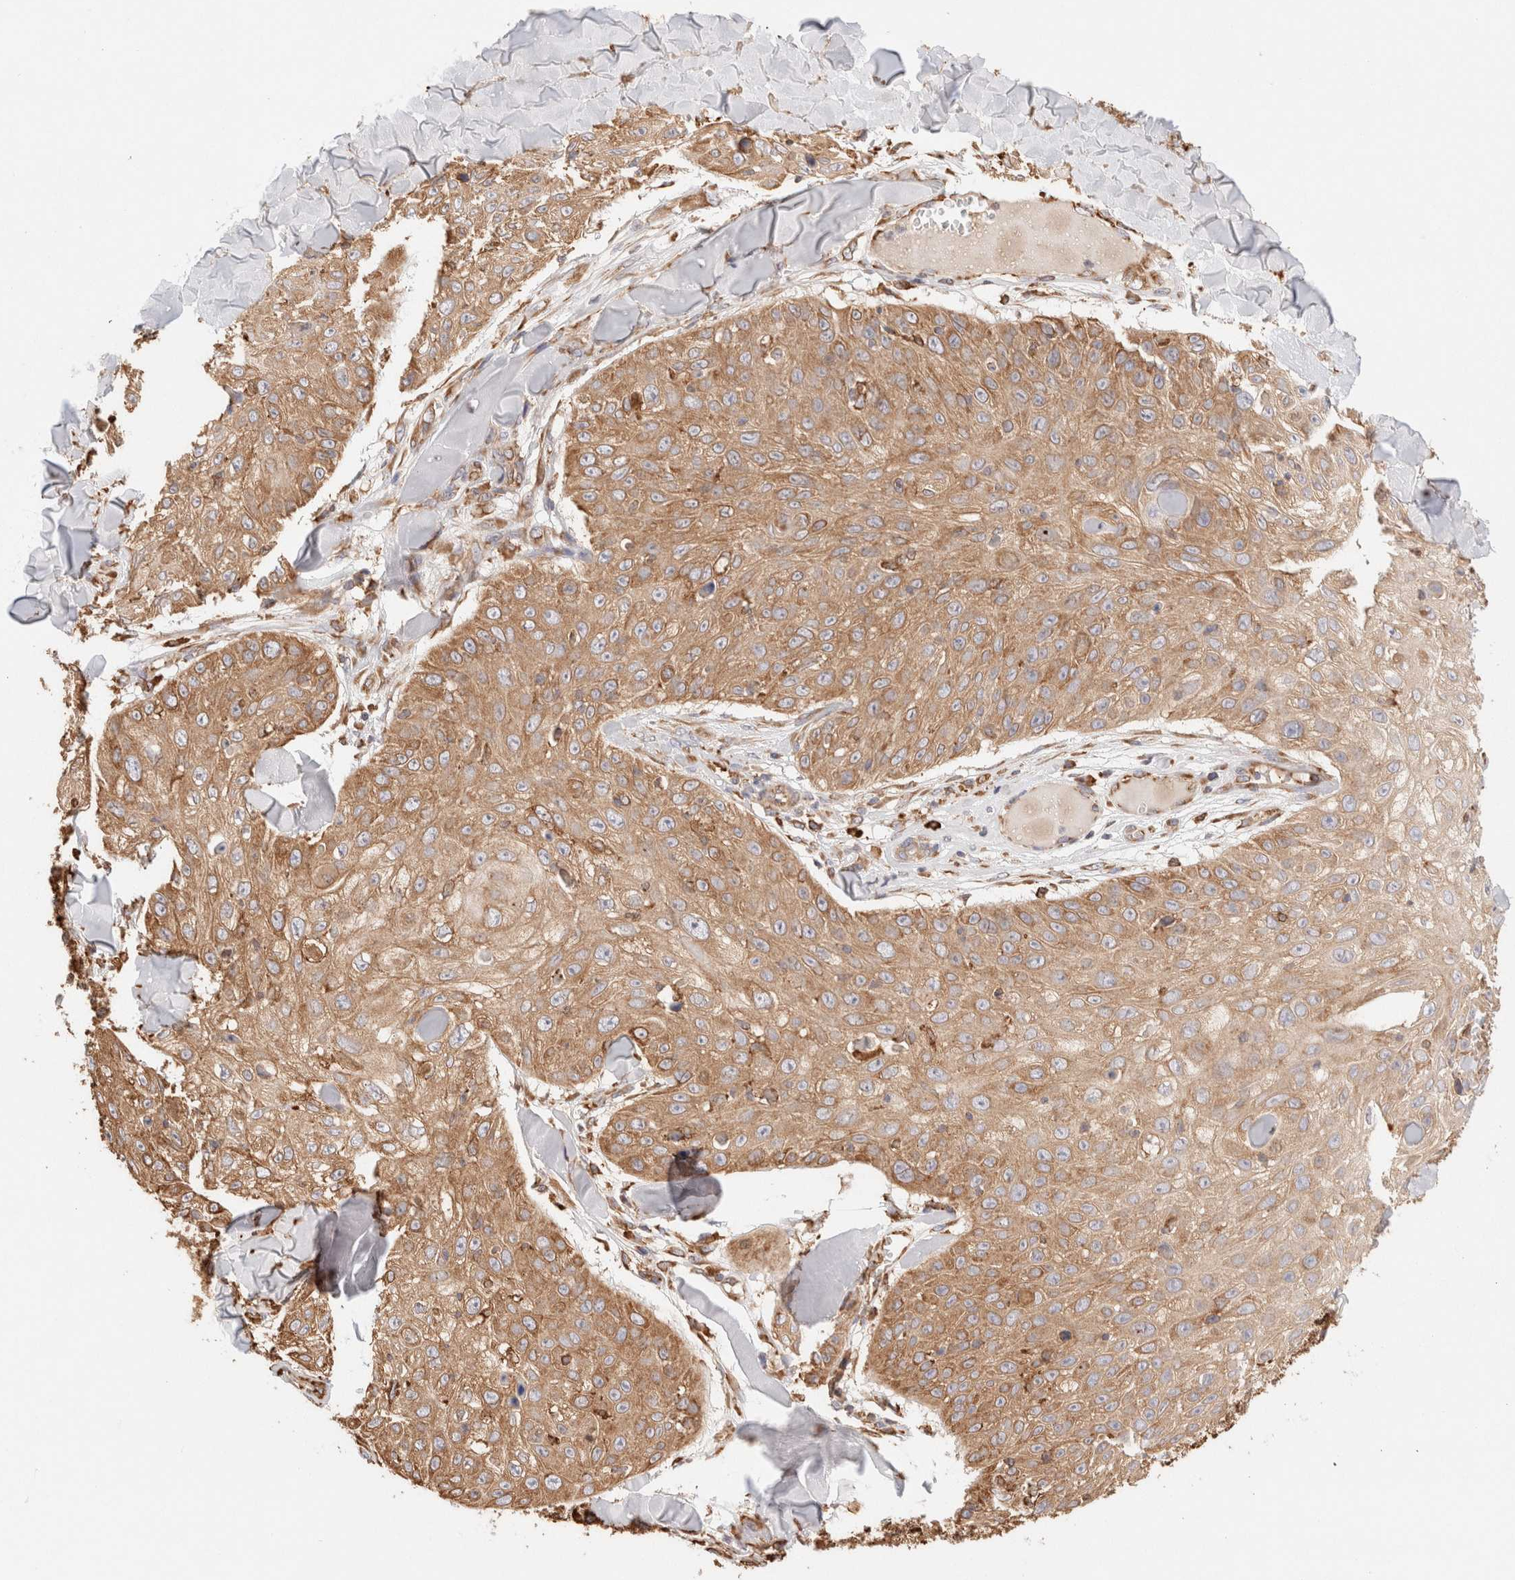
{"staining": {"intensity": "moderate", "quantity": ">75%", "location": "cytoplasmic/membranous"}, "tissue": "skin cancer", "cell_type": "Tumor cells", "image_type": "cancer", "snomed": [{"axis": "morphology", "description": "Squamous cell carcinoma, NOS"}, {"axis": "topography", "description": "Skin"}], "caption": "Protein expression analysis of human skin squamous cell carcinoma reveals moderate cytoplasmic/membranous expression in approximately >75% of tumor cells. (DAB IHC with brightfield microscopy, high magnification).", "gene": "FER", "patient": {"sex": "male", "age": 86}}